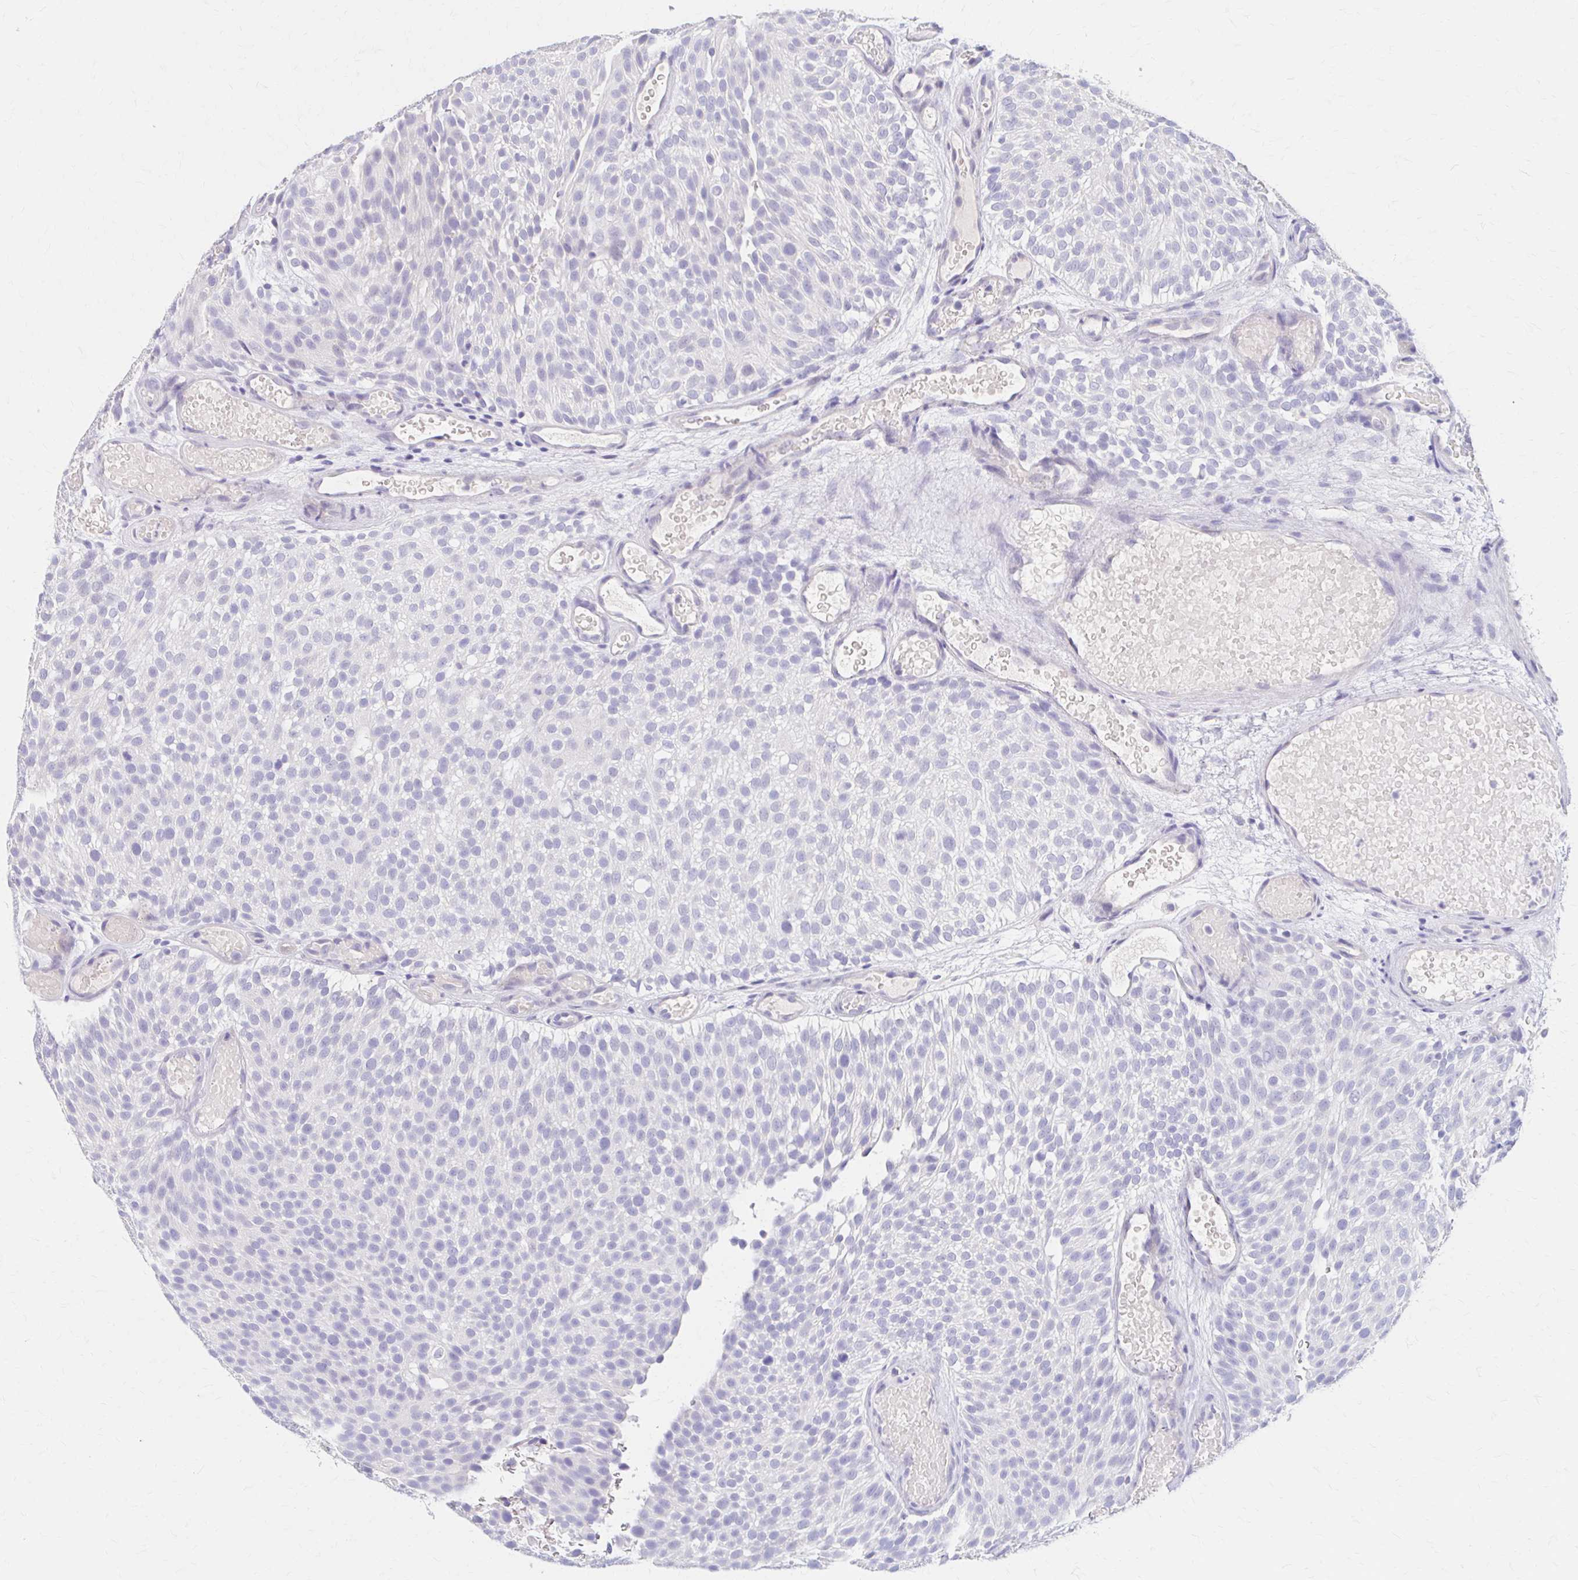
{"staining": {"intensity": "negative", "quantity": "none", "location": "none"}, "tissue": "urothelial cancer", "cell_type": "Tumor cells", "image_type": "cancer", "snomed": [{"axis": "morphology", "description": "Urothelial carcinoma, Low grade"}, {"axis": "topography", "description": "Urinary bladder"}], "caption": "Micrograph shows no protein staining in tumor cells of low-grade urothelial carcinoma tissue.", "gene": "AZGP1", "patient": {"sex": "male", "age": 78}}